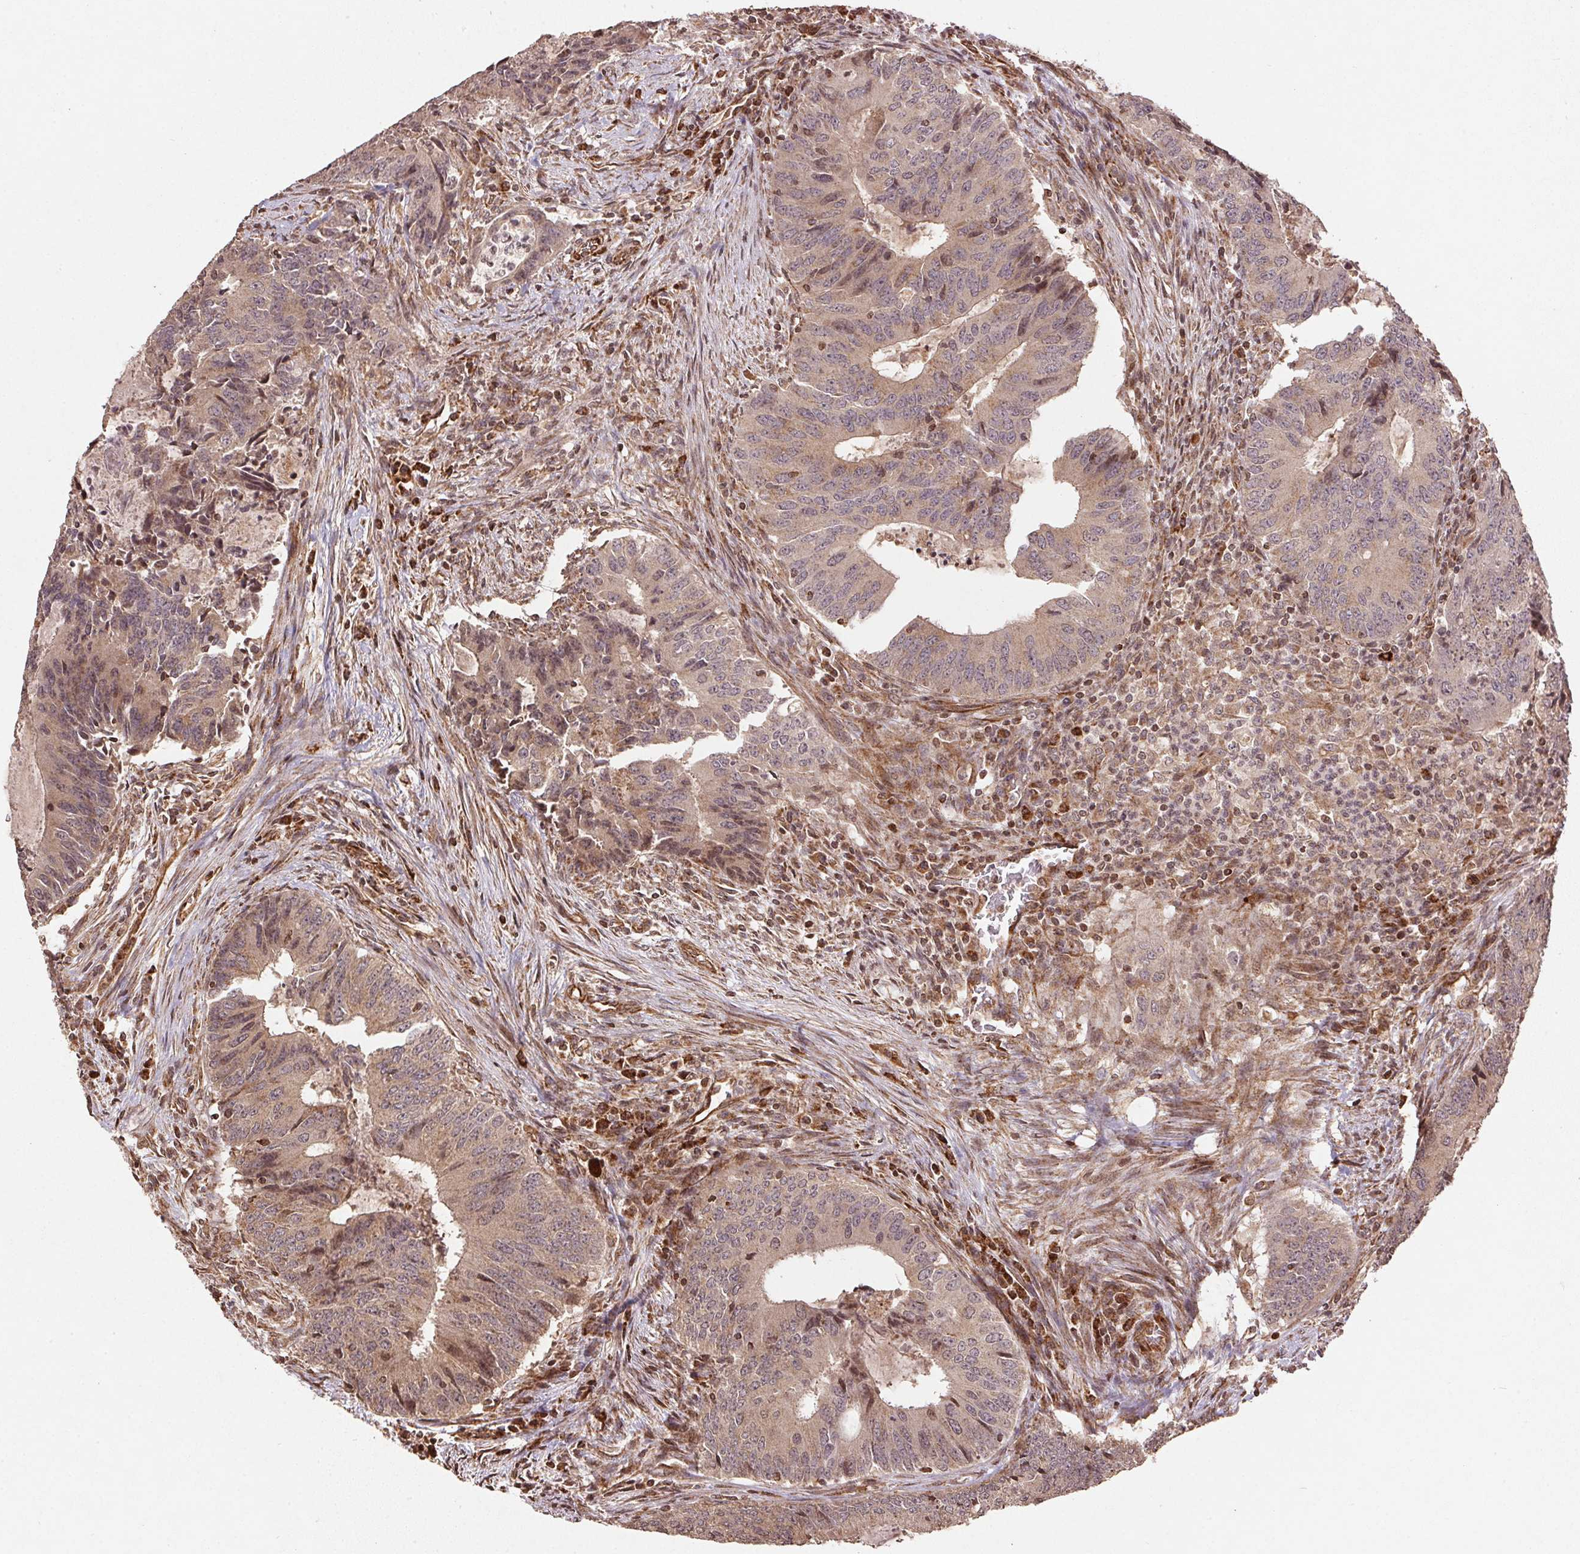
{"staining": {"intensity": "weak", "quantity": "25%-75%", "location": "cytoplasmic/membranous"}, "tissue": "colorectal cancer", "cell_type": "Tumor cells", "image_type": "cancer", "snomed": [{"axis": "morphology", "description": "Adenocarcinoma, NOS"}, {"axis": "topography", "description": "Colon"}], "caption": "Weak cytoplasmic/membranous staining is seen in approximately 25%-75% of tumor cells in colorectal cancer. (DAB (3,3'-diaminobenzidine) IHC with brightfield microscopy, high magnification).", "gene": "SPRED2", "patient": {"sex": "male", "age": 67}}